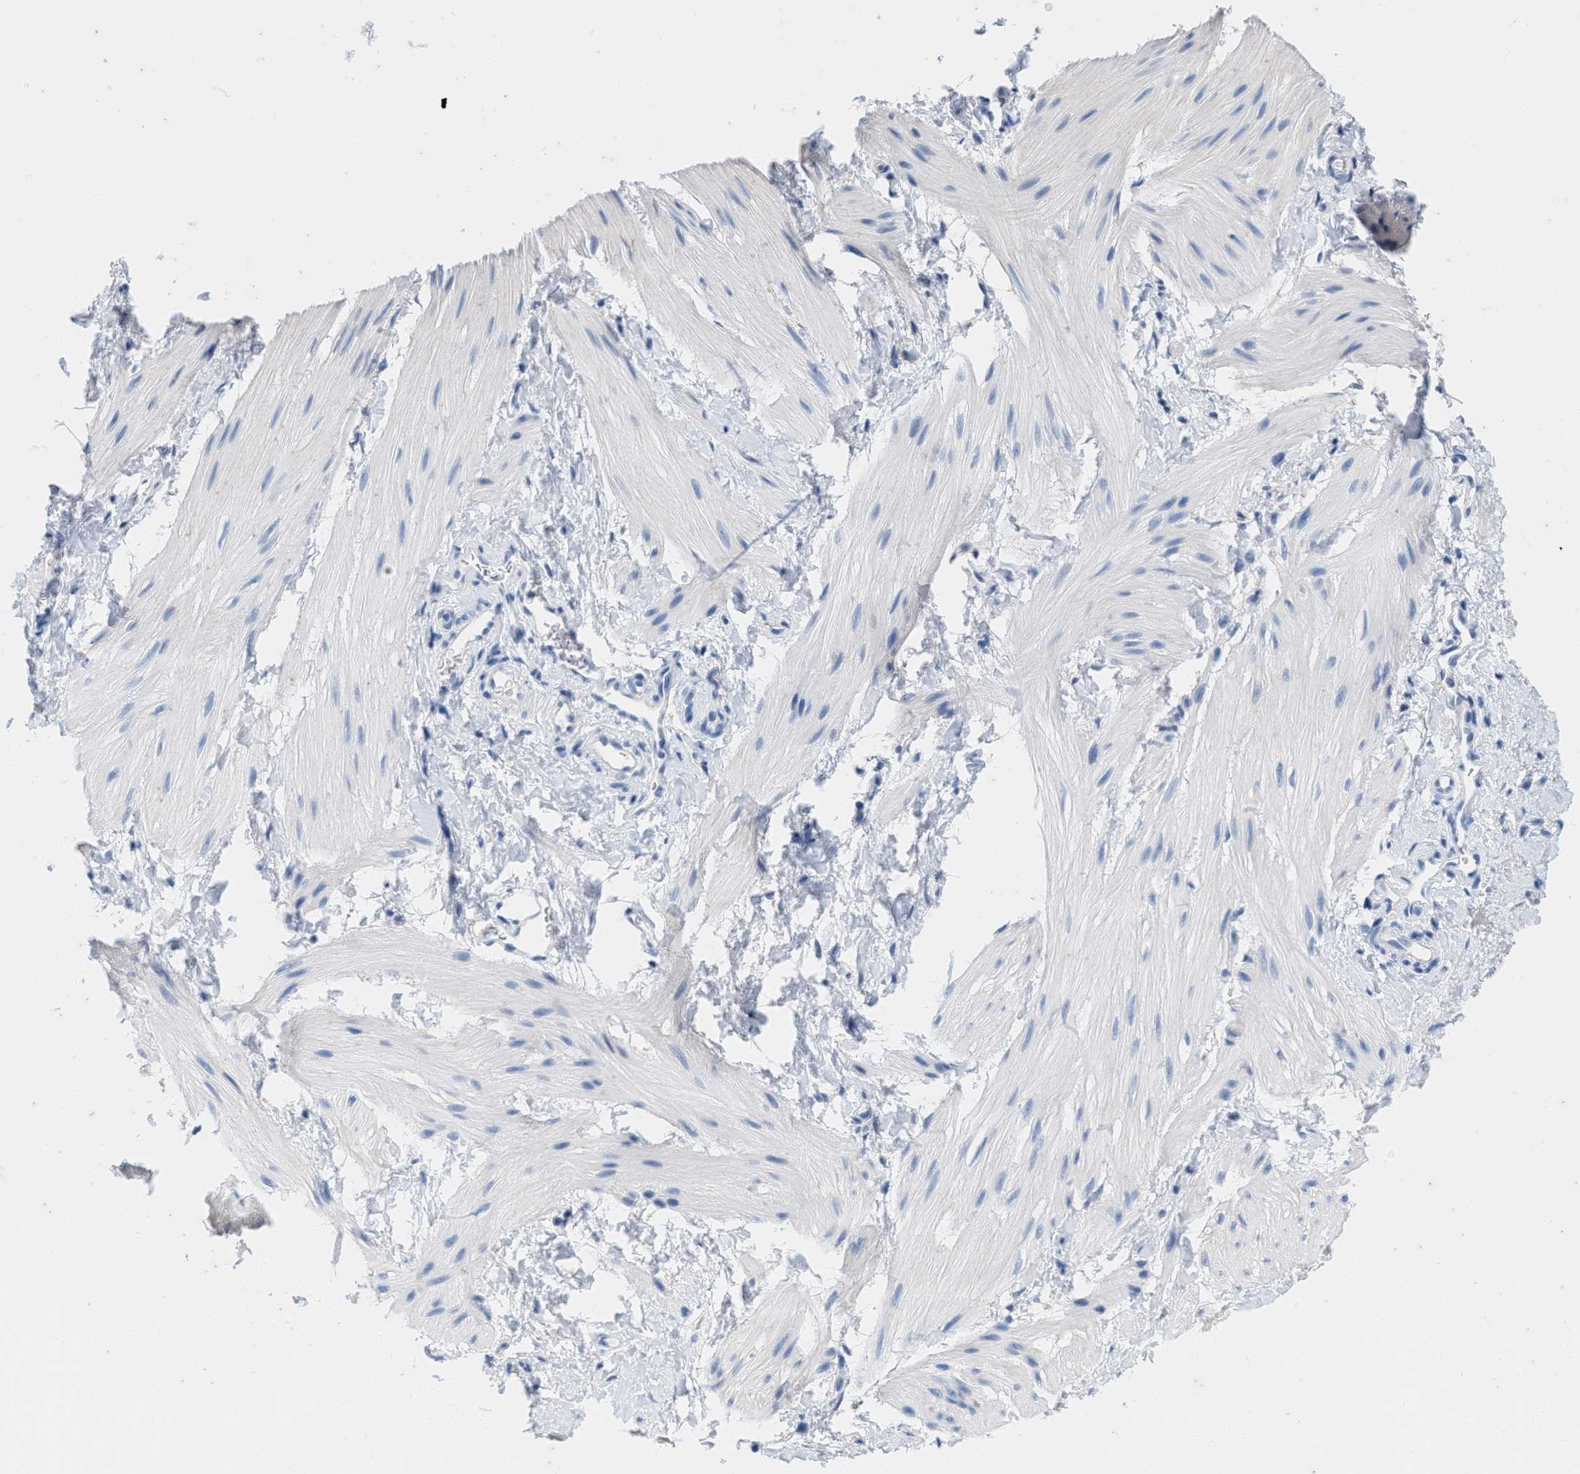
{"staining": {"intensity": "negative", "quantity": "none", "location": "none"}, "tissue": "smooth muscle", "cell_type": "Smooth muscle cells", "image_type": "normal", "snomed": [{"axis": "morphology", "description": "Normal tissue, NOS"}, {"axis": "topography", "description": "Smooth muscle"}], "caption": "This is a image of IHC staining of normal smooth muscle, which shows no staining in smooth muscle cells.", "gene": "ABCB11", "patient": {"sex": "male", "age": 16}}